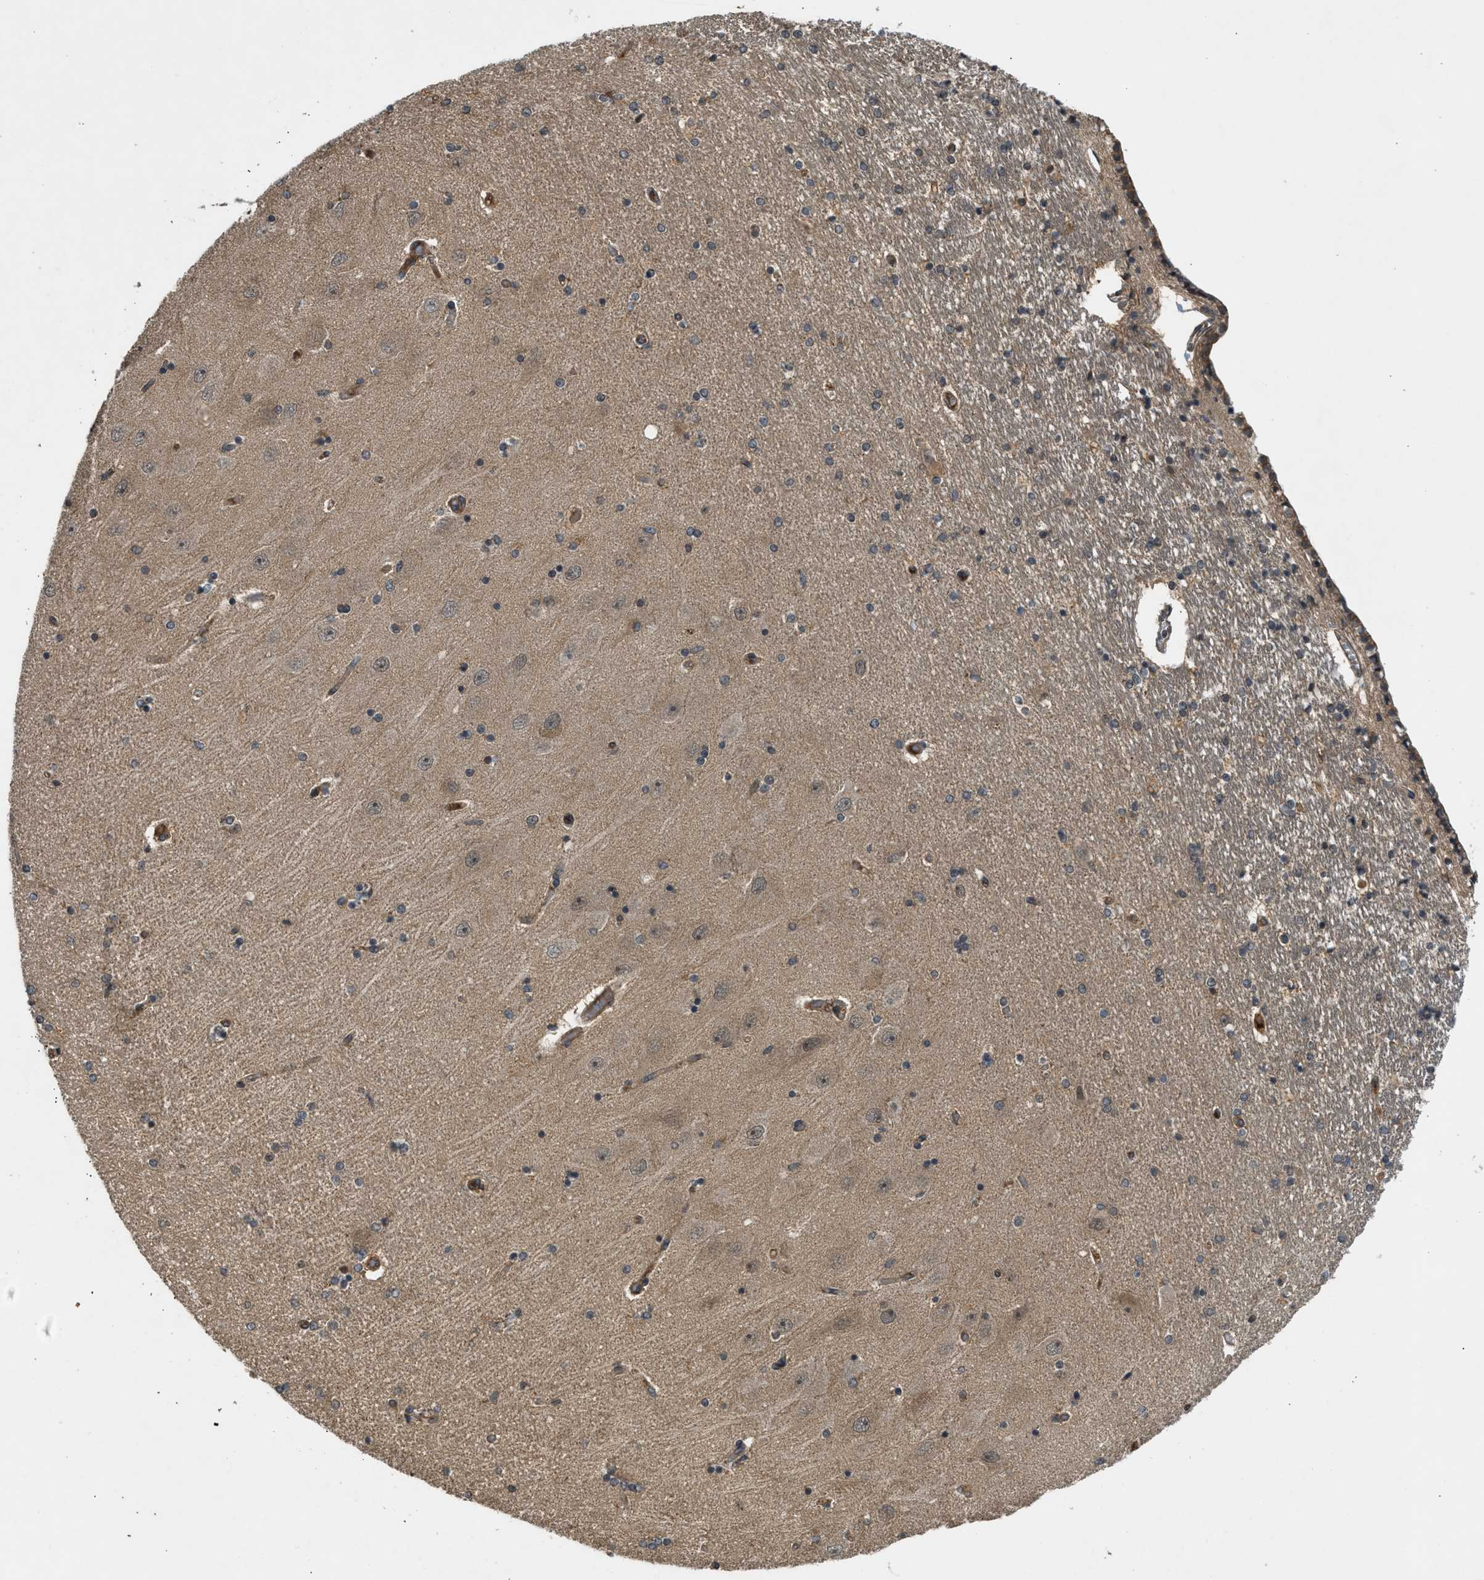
{"staining": {"intensity": "weak", "quantity": "<25%", "location": "cytoplasmic/membranous"}, "tissue": "hippocampus", "cell_type": "Glial cells", "image_type": "normal", "snomed": [{"axis": "morphology", "description": "Normal tissue, NOS"}, {"axis": "topography", "description": "Hippocampus"}], "caption": "Histopathology image shows no protein staining in glial cells of normal hippocampus. (DAB (3,3'-diaminobenzidine) immunohistochemistry visualized using brightfield microscopy, high magnification).", "gene": "ADCY8", "patient": {"sex": "female", "age": 54}}